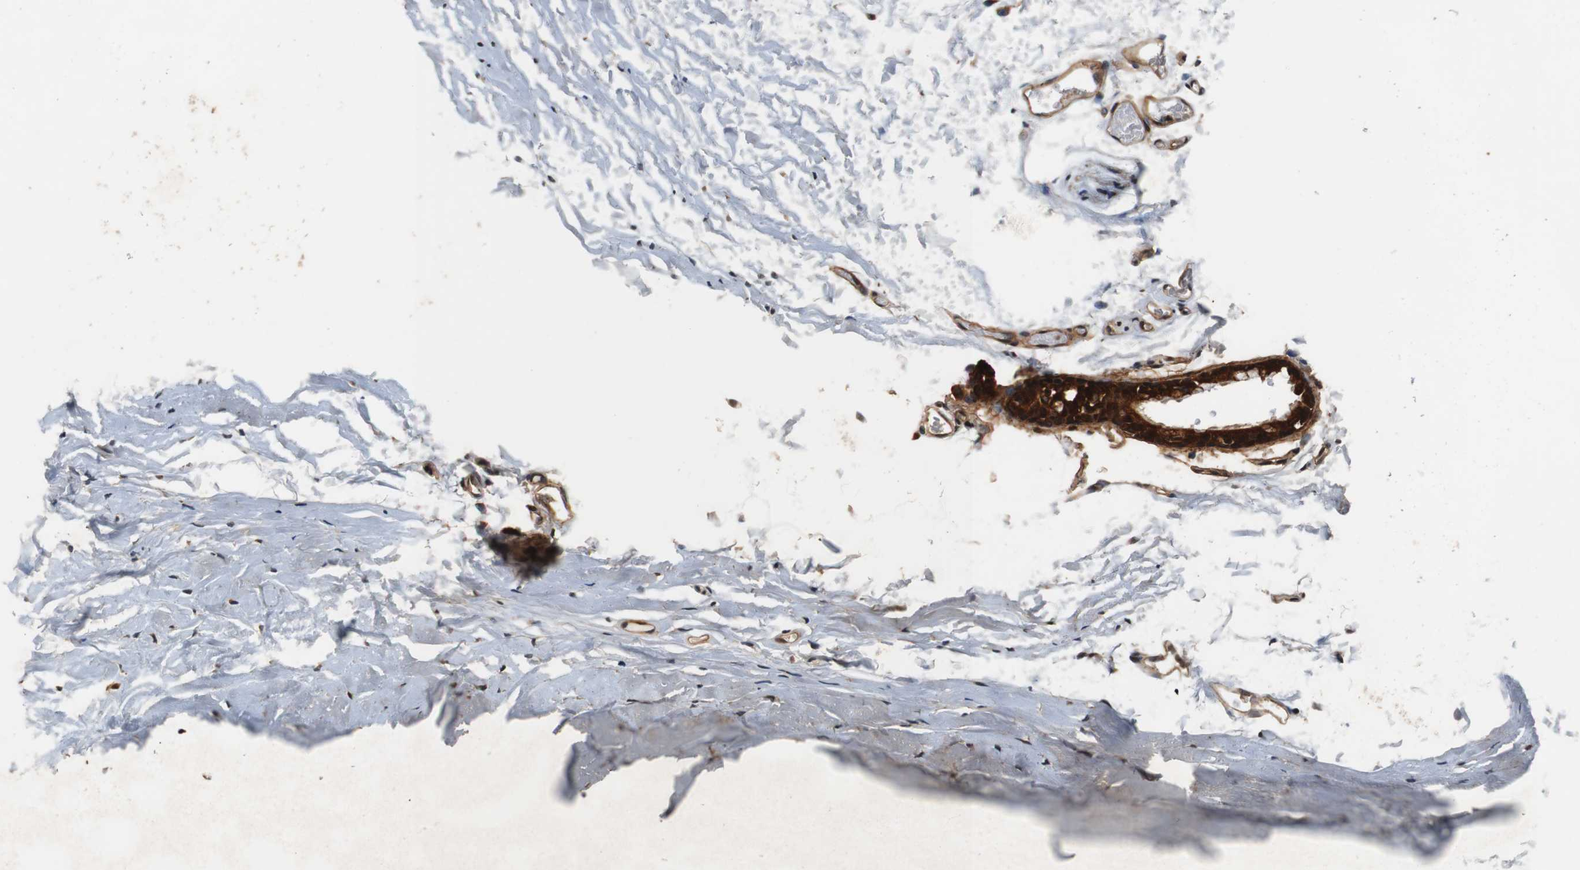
{"staining": {"intensity": "weak", "quantity": "25%-75%", "location": "cytoplasmic/membranous"}, "tissue": "adipose tissue", "cell_type": "Adipocytes", "image_type": "normal", "snomed": [{"axis": "morphology", "description": "Normal tissue, NOS"}, {"axis": "topography", "description": "Bronchus"}], "caption": "Immunohistochemical staining of normal adipose tissue demonstrates 25%-75% levels of weak cytoplasmic/membranous protein expression in approximately 25%-75% of adipocytes. Immunohistochemistry stains the protein in brown and the nuclei are stained blue.", "gene": "LRP4", "patient": {"sex": "female", "age": 73}}